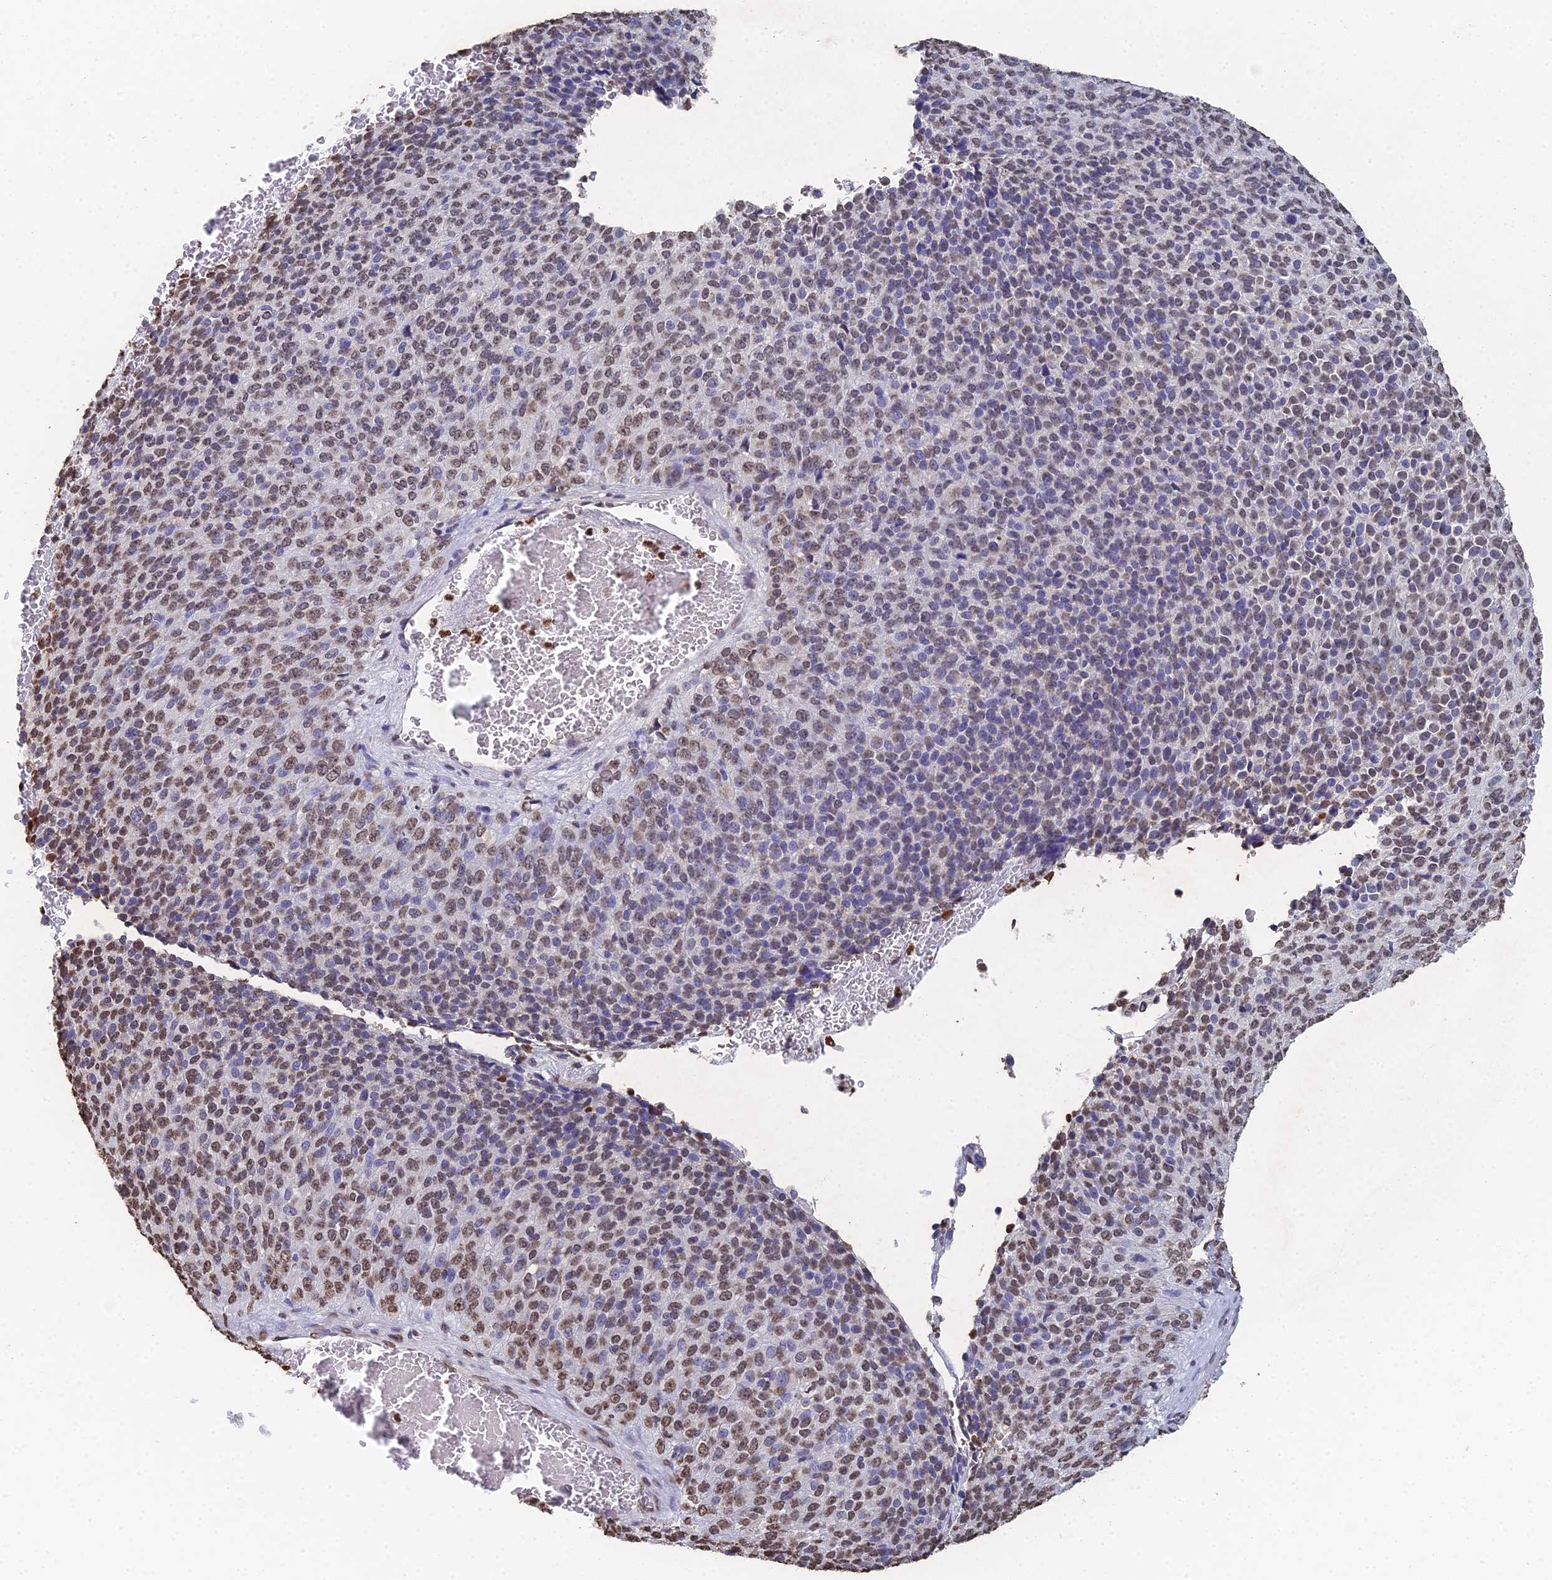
{"staining": {"intensity": "weak", "quantity": "25%-75%", "location": "nuclear"}, "tissue": "melanoma", "cell_type": "Tumor cells", "image_type": "cancer", "snomed": [{"axis": "morphology", "description": "Malignant melanoma, Metastatic site"}, {"axis": "topography", "description": "Brain"}], "caption": "A brown stain highlights weak nuclear positivity of a protein in human malignant melanoma (metastatic site) tumor cells.", "gene": "GBP3", "patient": {"sex": "female", "age": 56}}